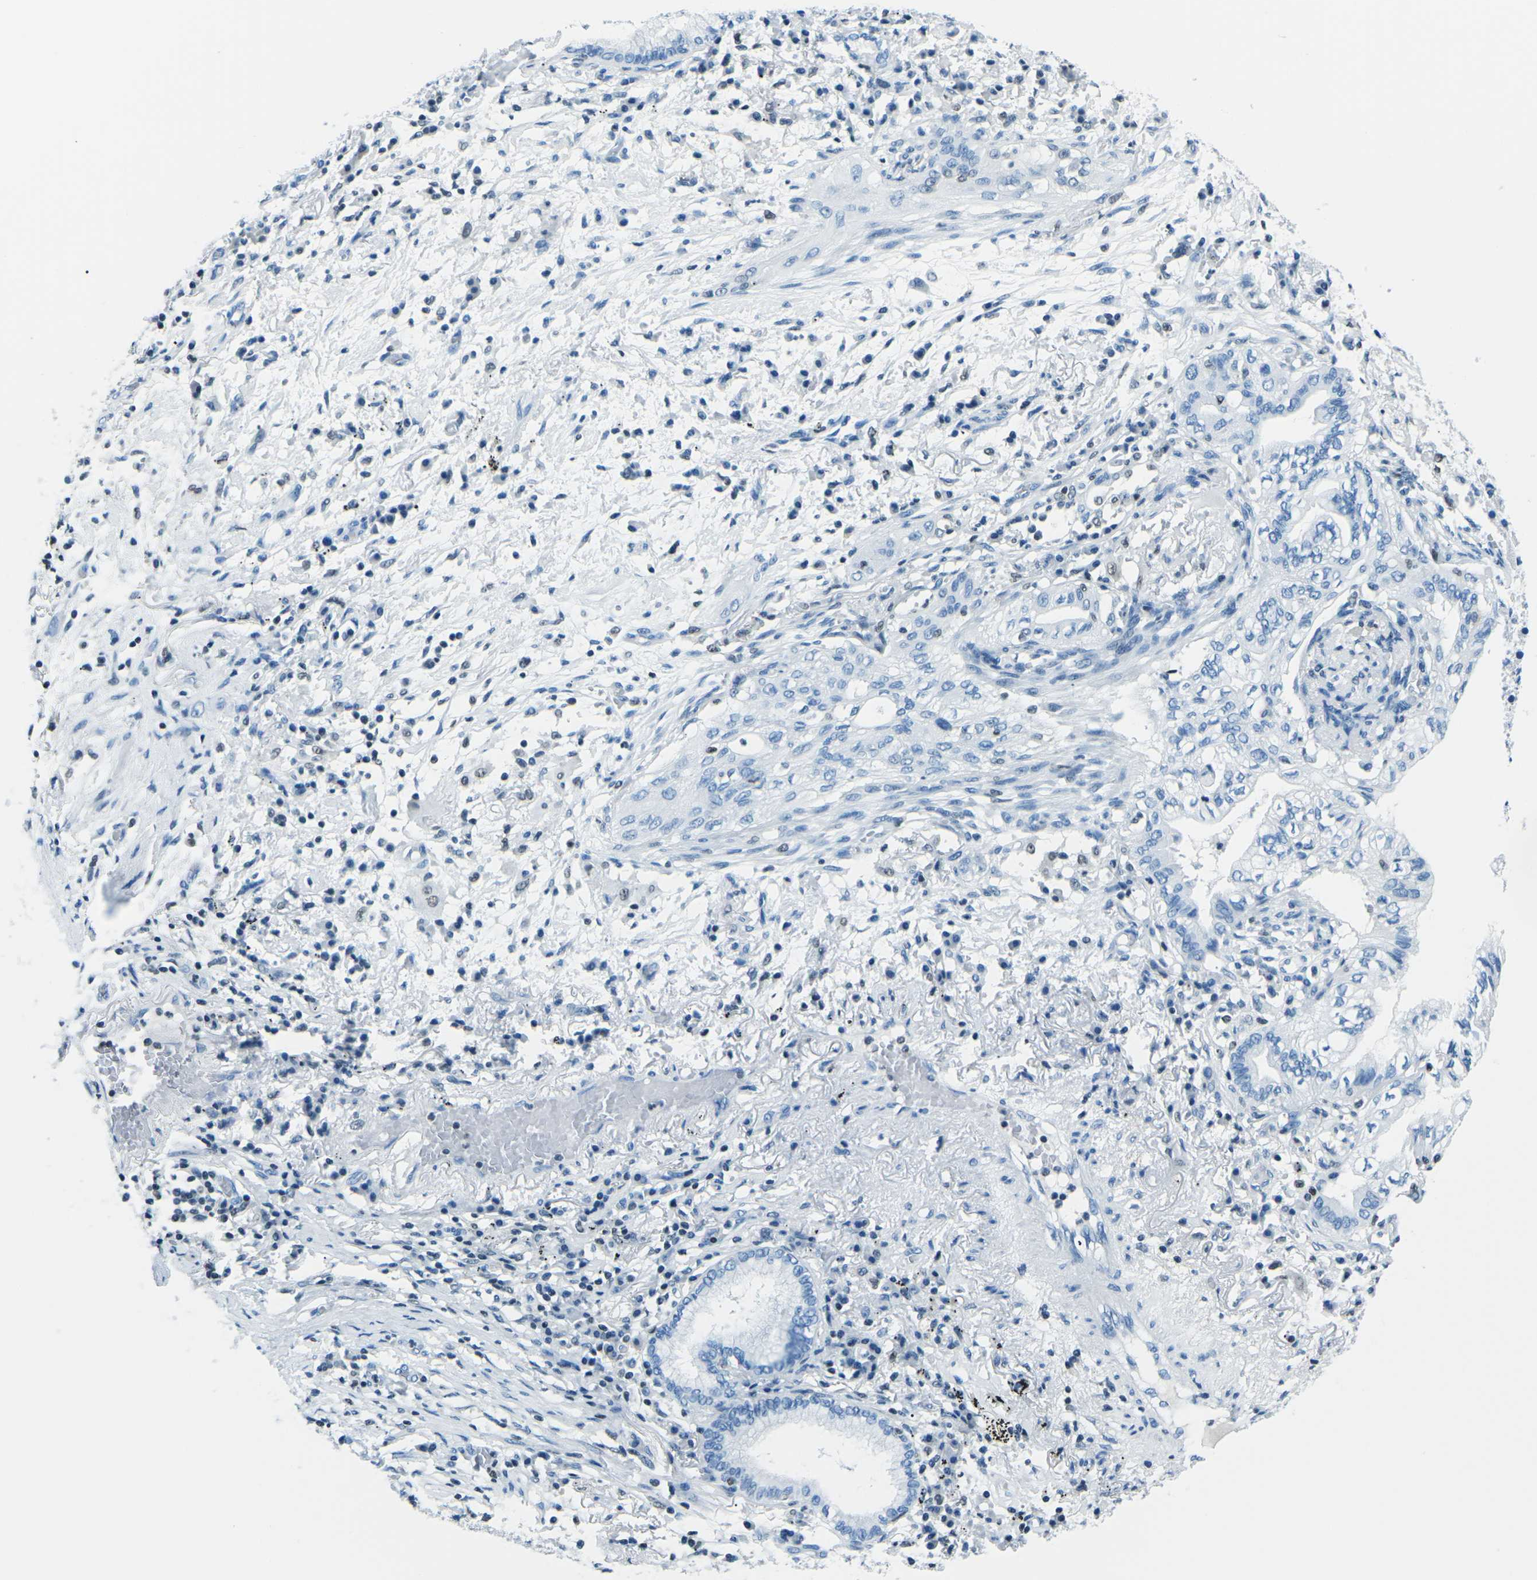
{"staining": {"intensity": "negative", "quantity": "none", "location": "none"}, "tissue": "lung cancer", "cell_type": "Tumor cells", "image_type": "cancer", "snomed": [{"axis": "morphology", "description": "Normal tissue, NOS"}, {"axis": "morphology", "description": "Adenocarcinoma, NOS"}, {"axis": "topography", "description": "Bronchus"}, {"axis": "topography", "description": "Lung"}], "caption": "Protein analysis of lung cancer demonstrates no significant staining in tumor cells.", "gene": "CELF2", "patient": {"sex": "female", "age": 70}}